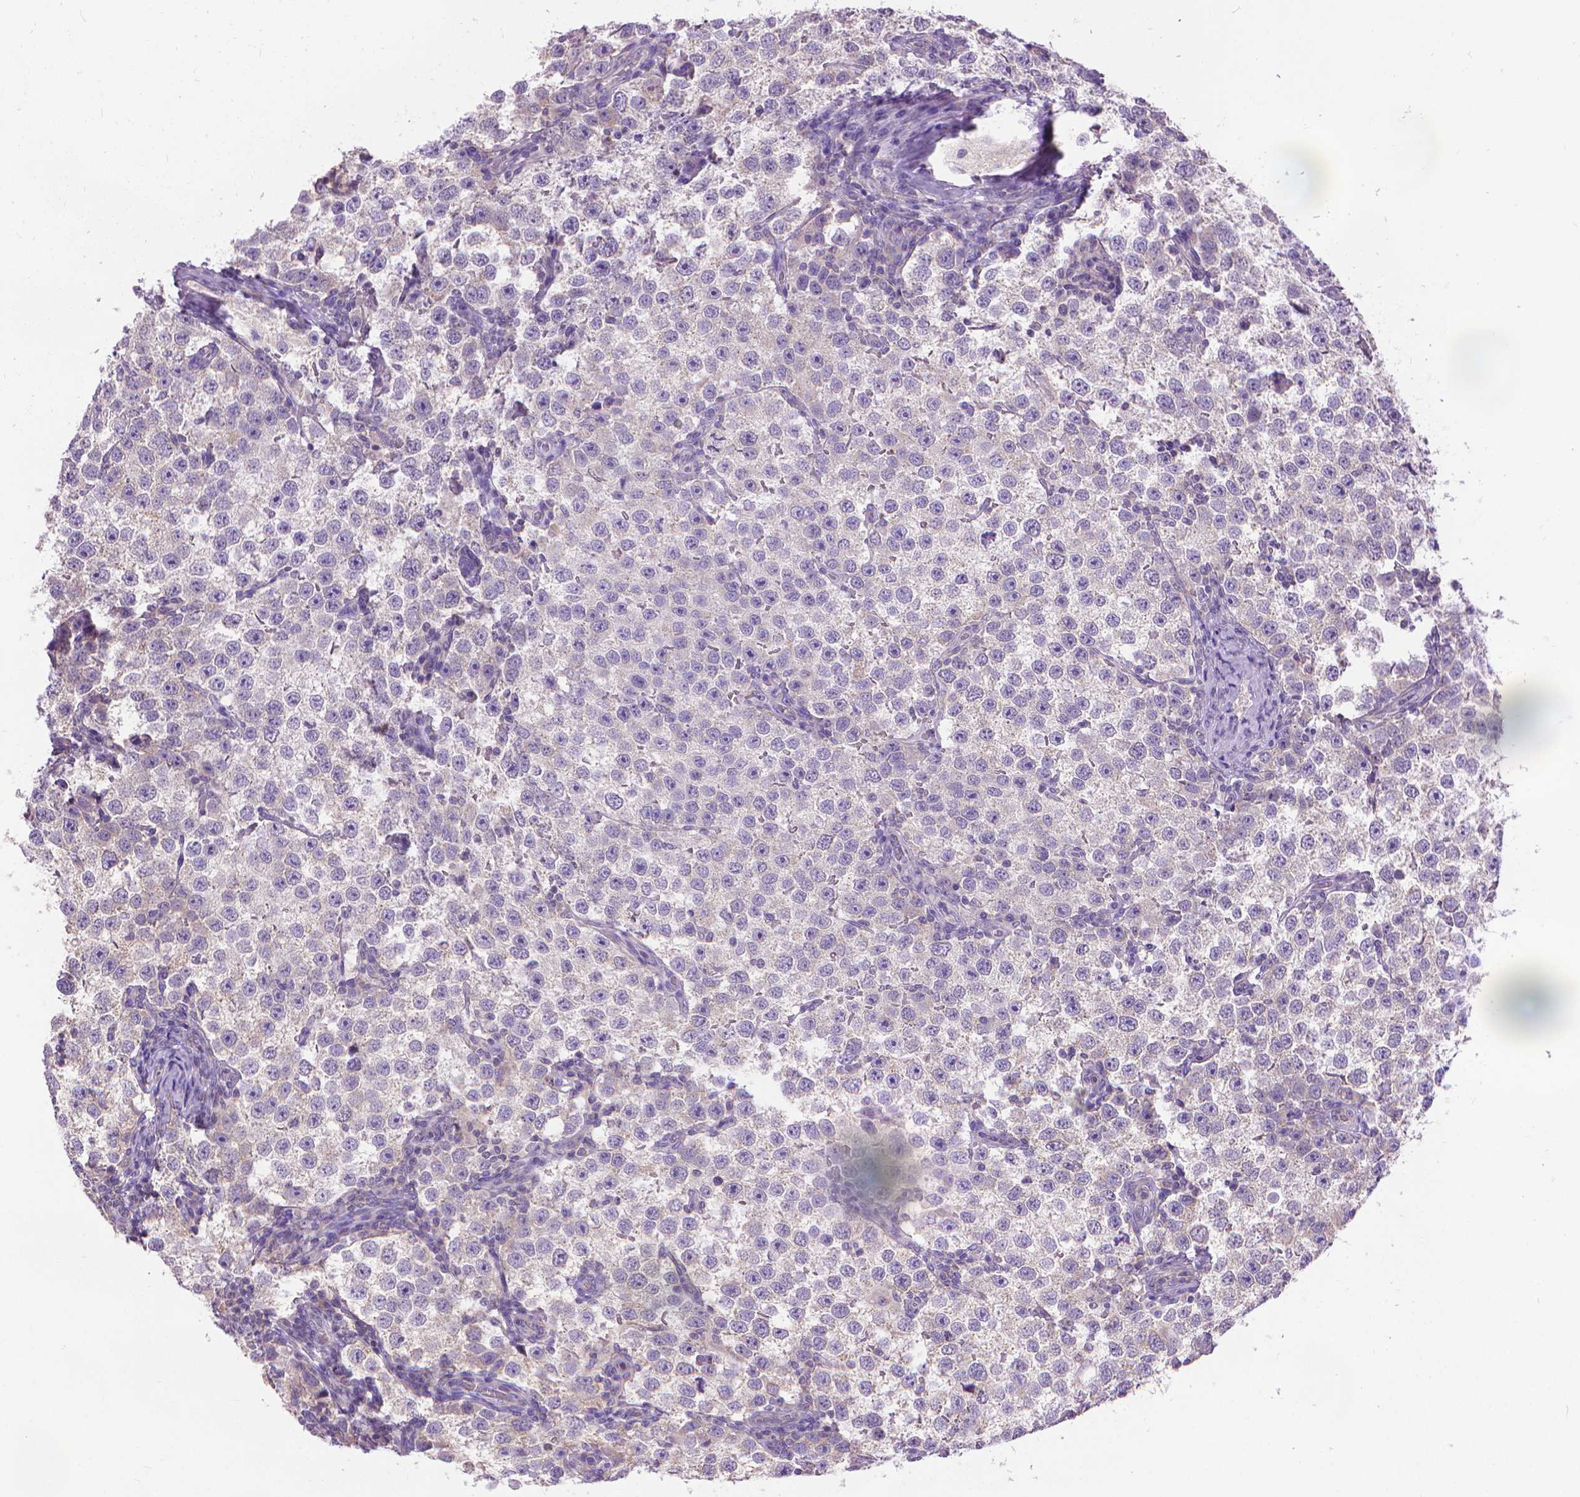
{"staining": {"intensity": "weak", "quantity": "<25%", "location": "cytoplasmic/membranous"}, "tissue": "testis cancer", "cell_type": "Tumor cells", "image_type": "cancer", "snomed": [{"axis": "morphology", "description": "Seminoma, NOS"}, {"axis": "topography", "description": "Testis"}], "caption": "A micrograph of human testis cancer (seminoma) is negative for staining in tumor cells.", "gene": "SYN1", "patient": {"sex": "male", "age": 37}}